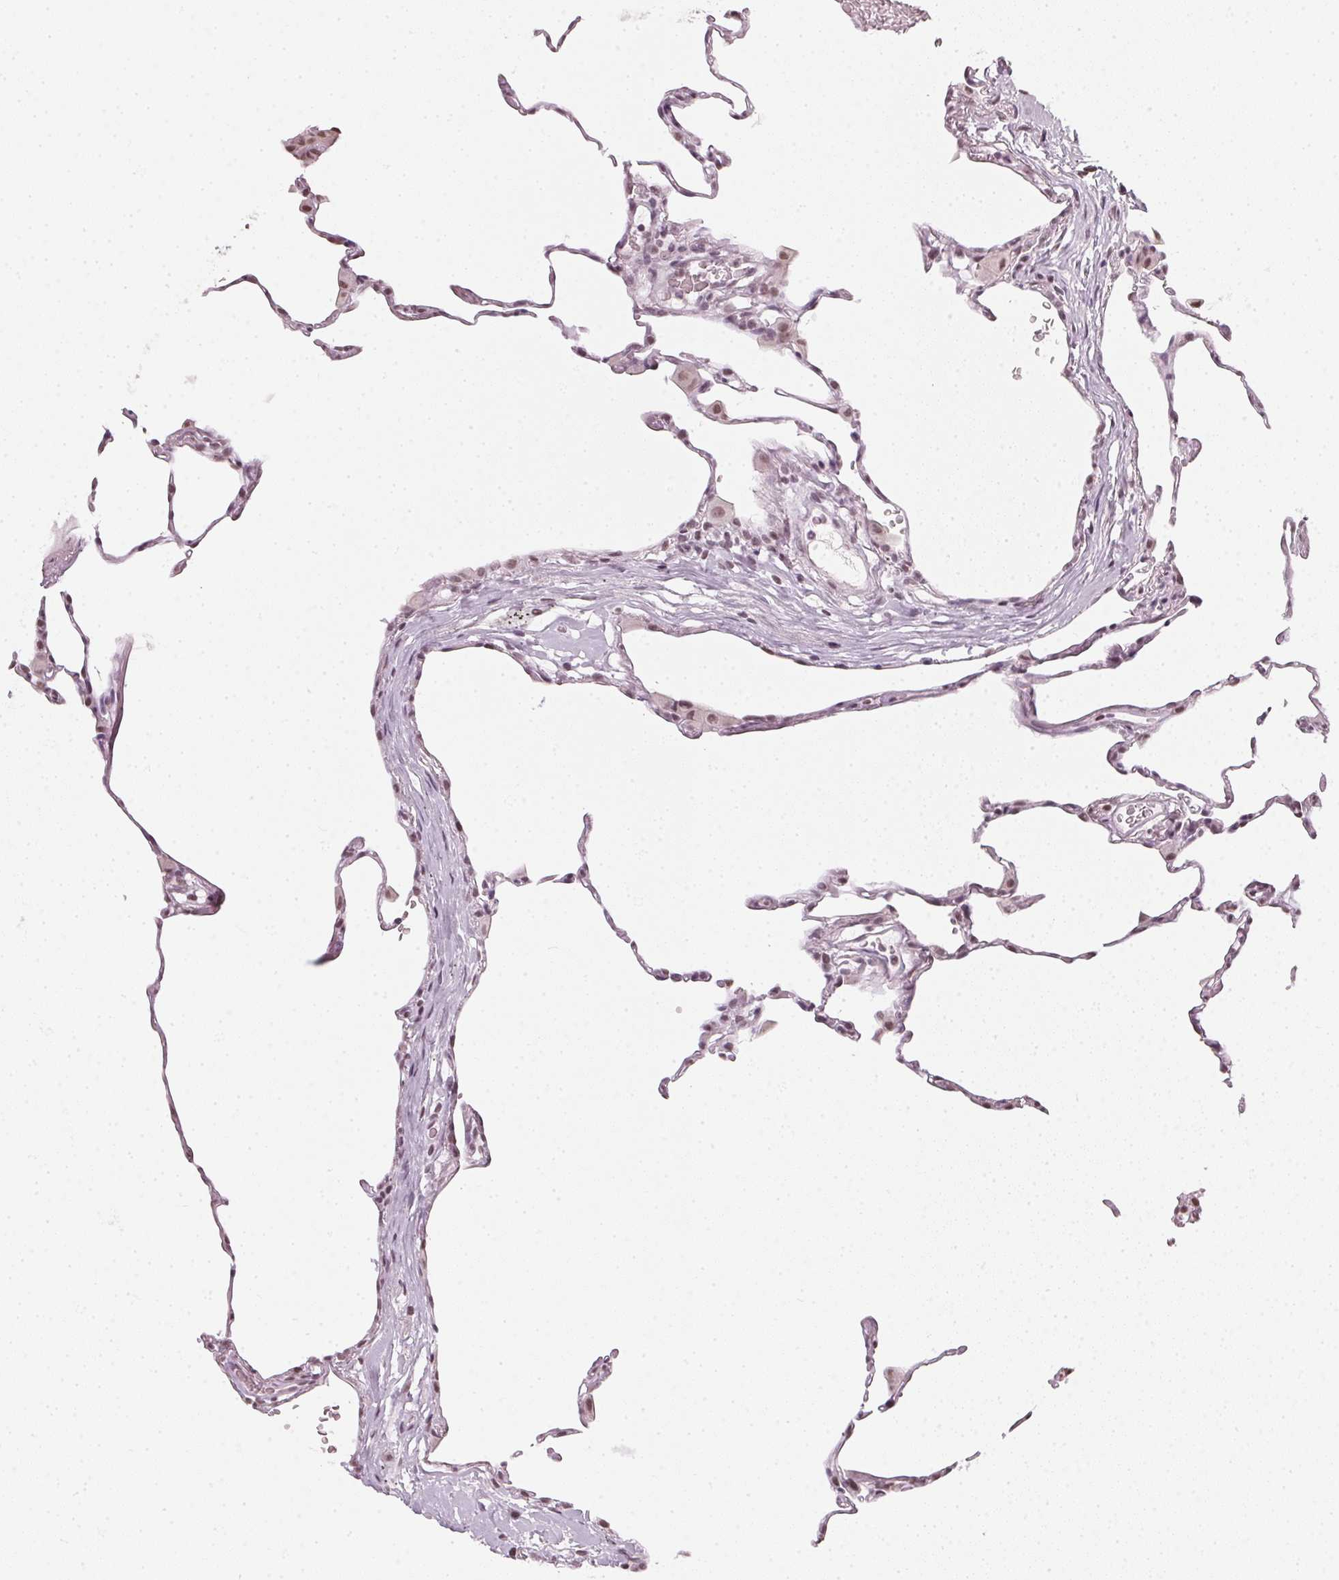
{"staining": {"intensity": "weak", "quantity": "<25%", "location": "nuclear"}, "tissue": "lung", "cell_type": "Alveolar cells", "image_type": "normal", "snomed": [{"axis": "morphology", "description": "Normal tissue, NOS"}, {"axis": "topography", "description": "Lung"}], "caption": "Lung stained for a protein using immunohistochemistry exhibits no staining alveolar cells.", "gene": "DNAJC6", "patient": {"sex": "female", "age": 57}}